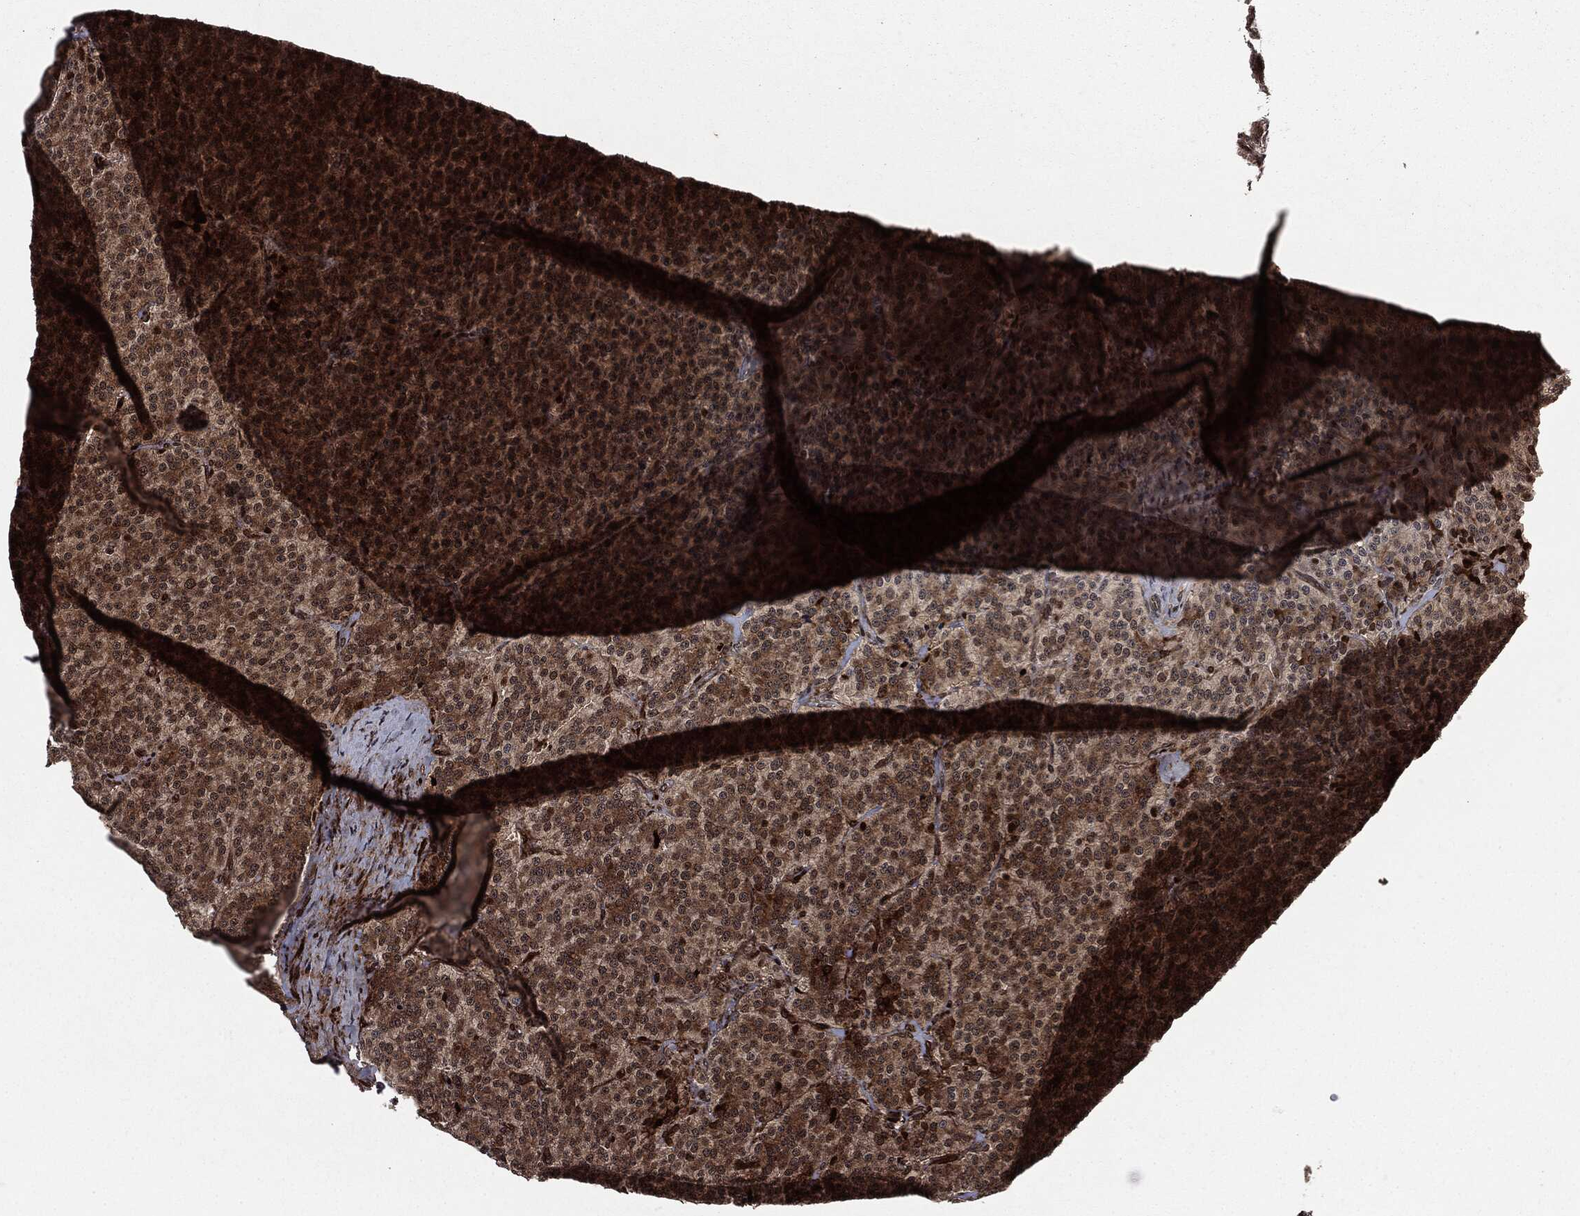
{"staining": {"intensity": "strong", "quantity": ">75%", "location": "cytoplasmic/membranous,nuclear"}, "tissue": "carcinoid", "cell_type": "Tumor cells", "image_type": "cancer", "snomed": [{"axis": "morphology", "description": "Carcinoid, malignant, NOS"}, {"axis": "topography", "description": "Small intestine"}], "caption": "DAB (3,3'-diaminobenzidine) immunohistochemical staining of human carcinoid demonstrates strong cytoplasmic/membranous and nuclear protein expression in about >75% of tumor cells.", "gene": "SMAD4", "patient": {"sex": "female", "age": 58}}